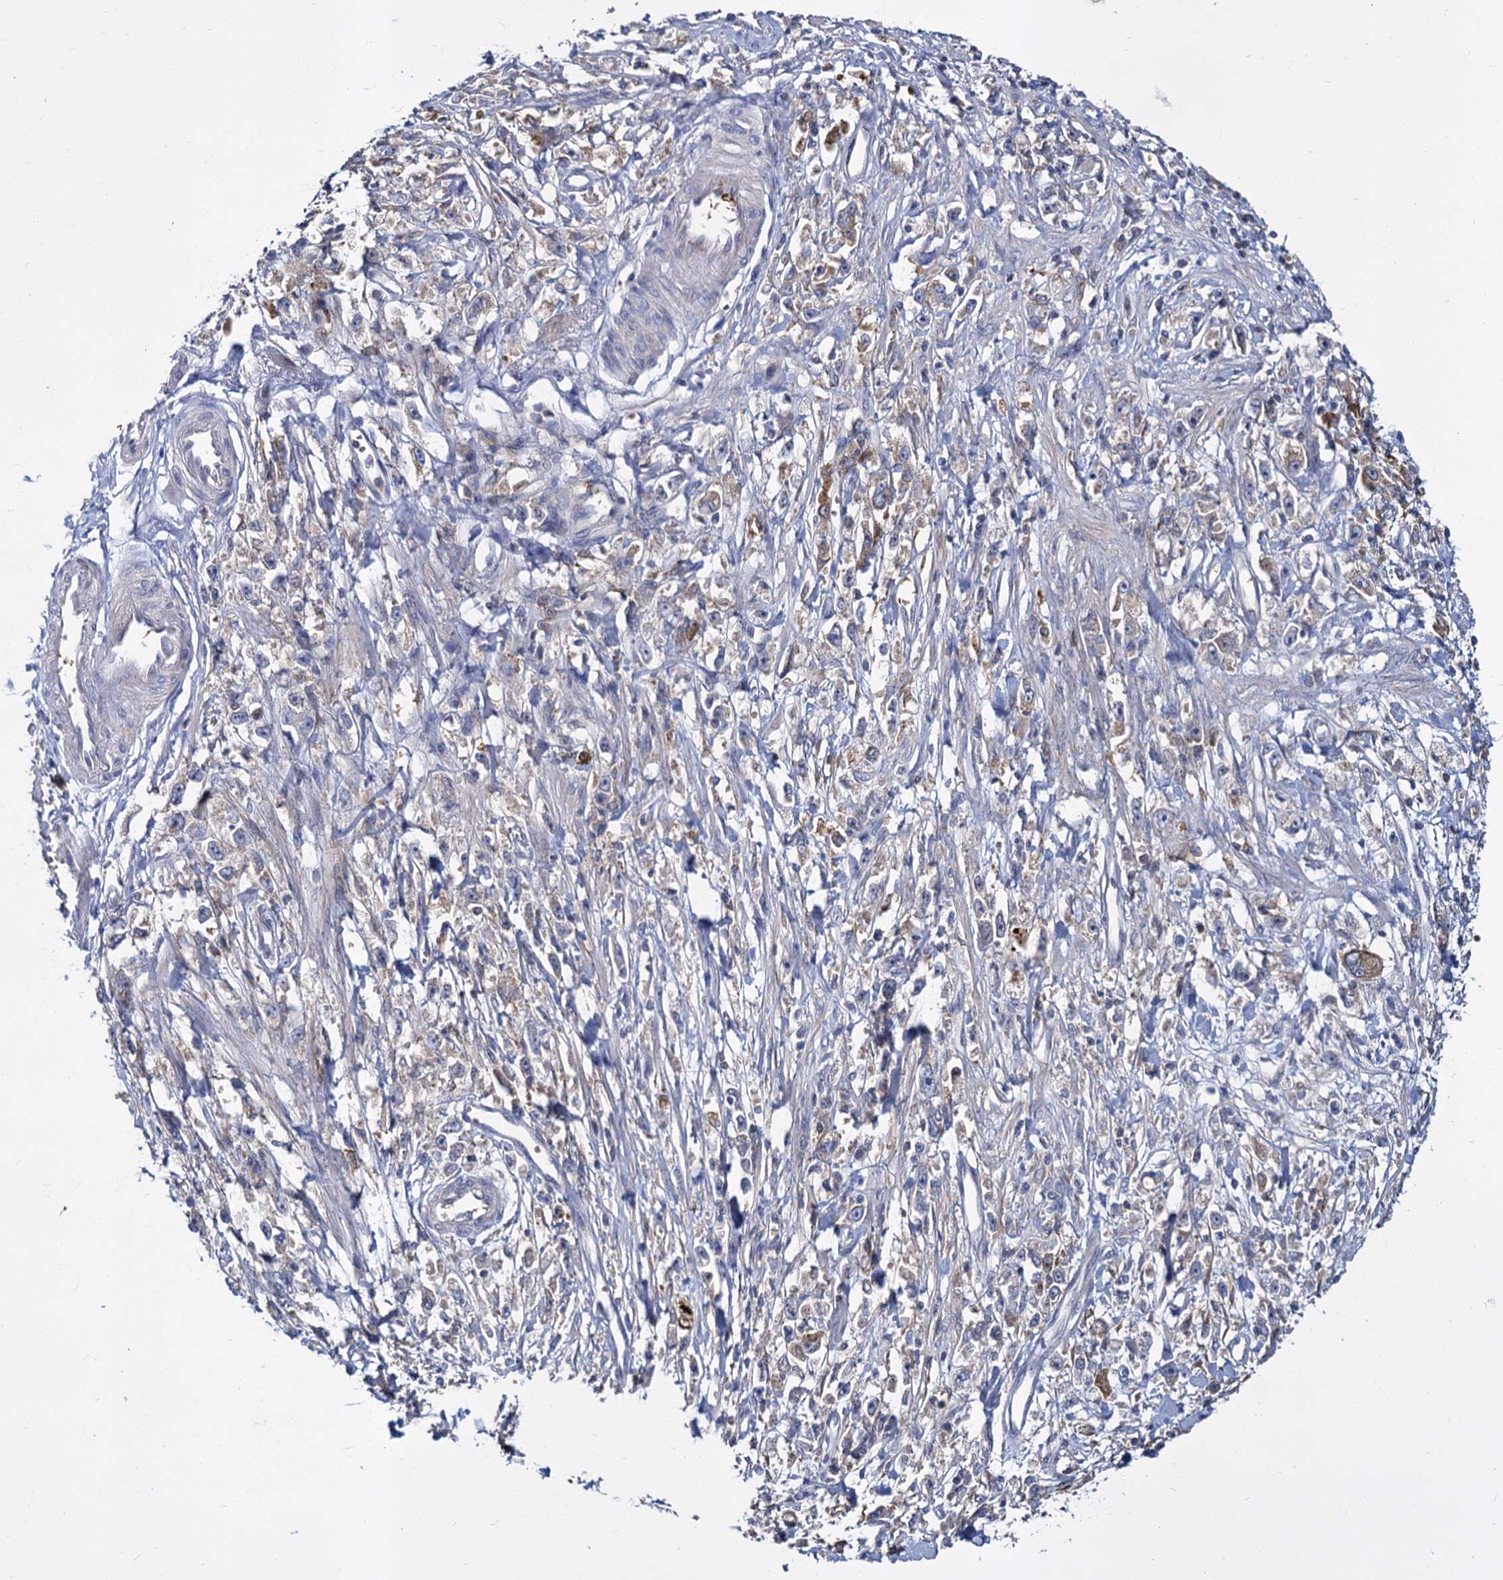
{"staining": {"intensity": "weak", "quantity": "<25%", "location": "cytoplasmic/membranous"}, "tissue": "stomach cancer", "cell_type": "Tumor cells", "image_type": "cancer", "snomed": [{"axis": "morphology", "description": "Adenocarcinoma, NOS"}, {"axis": "topography", "description": "Stomach"}], "caption": "Stomach cancer stained for a protein using immunohistochemistry shows no staining tumor cells.", "gene": "GCLC", "patient": {"sex": "female", "age": 59}}